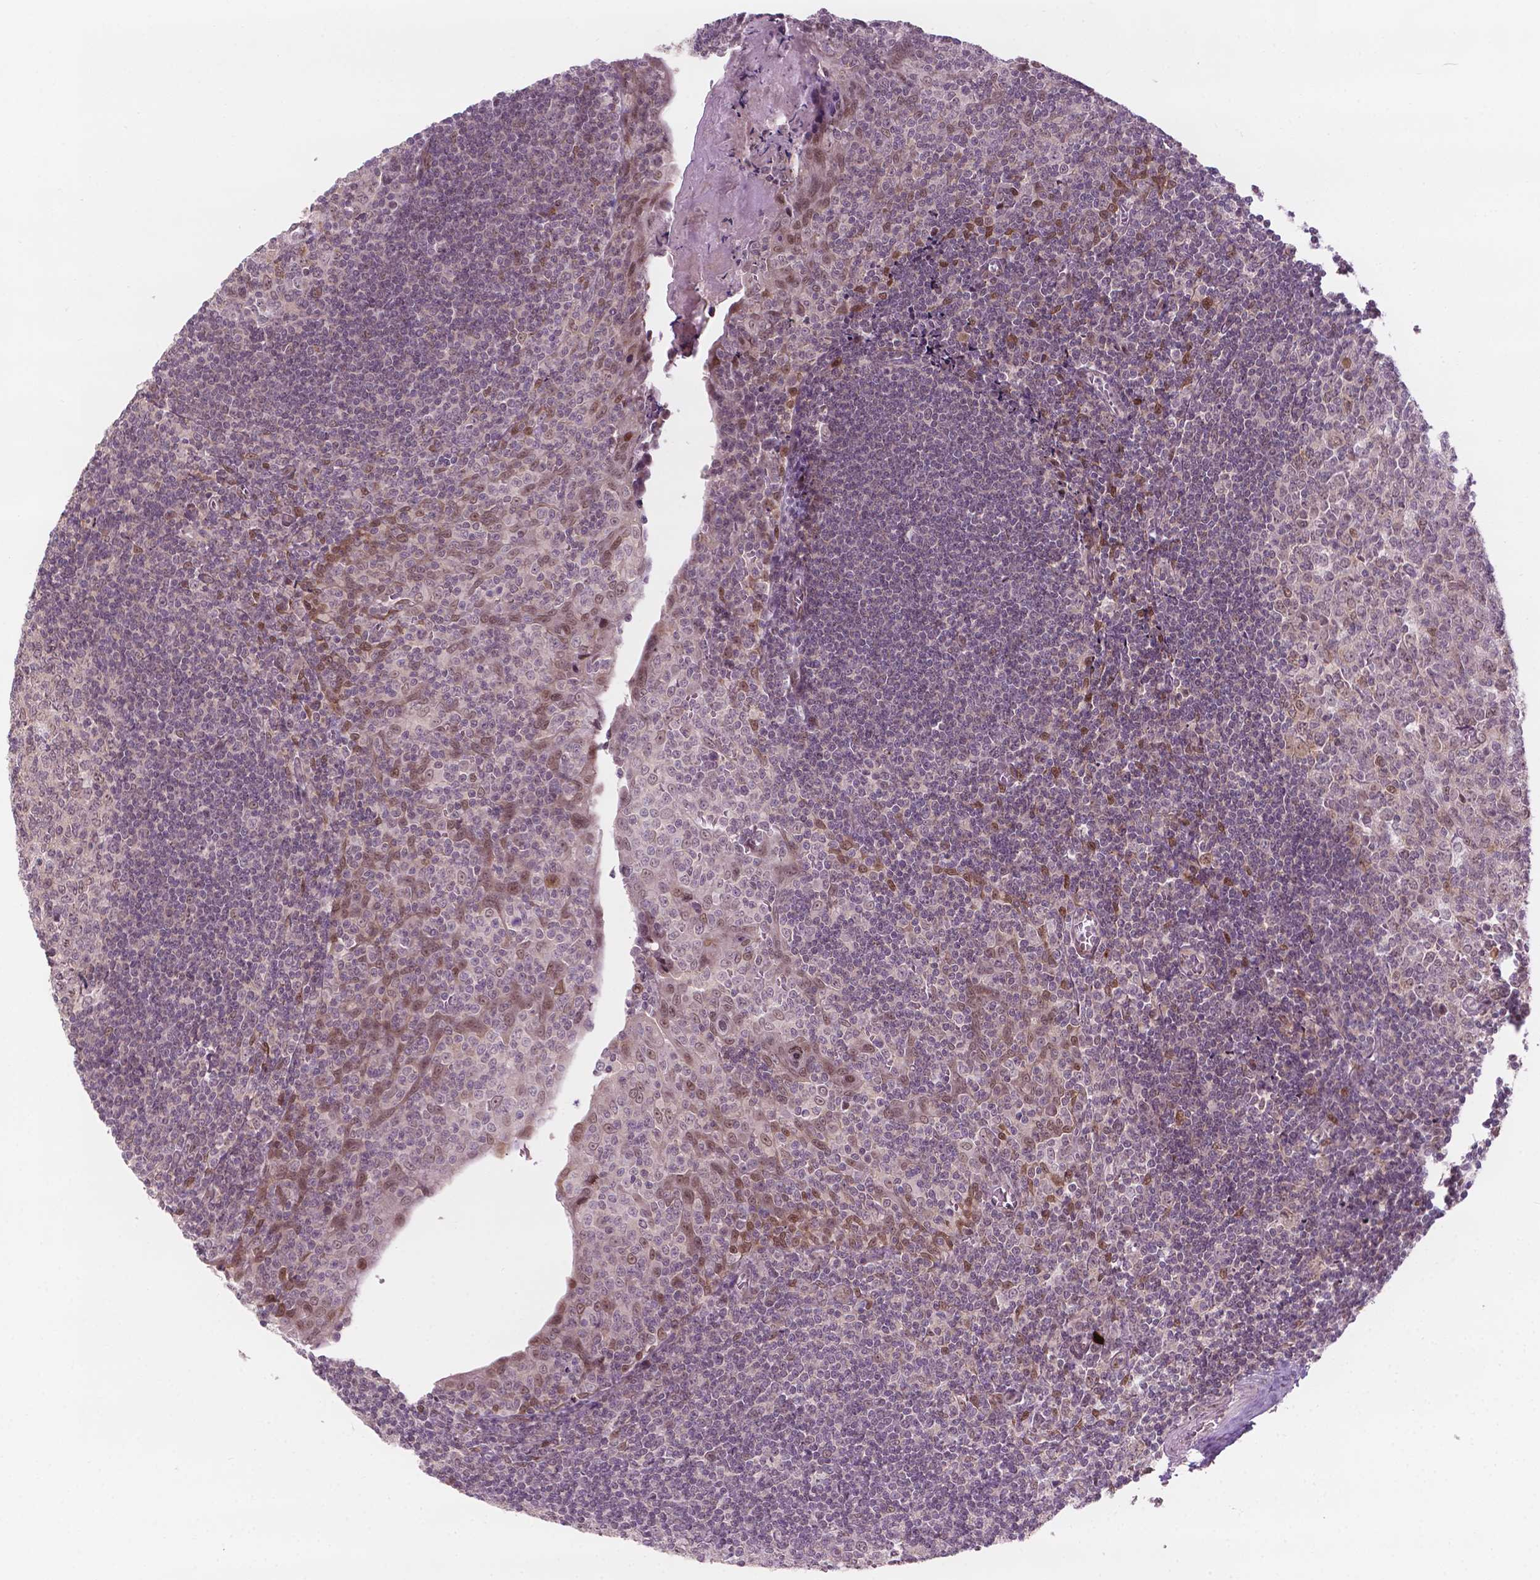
{"staining": {"intensity": "moderate", "quantity": "<25%", "location": "nuclear"}, "tissue": "tonsil", "cell_type": "Germinal center cells", "image_type": "normal", "snomed": [{"axis": "morphology", "description": "Normal tissue, NOS"}, {"axis": "morphology", "description": "Inflammation, NOS"}, {"axis": "topography", "description": "Tonsil"}], "caption": "High-power microscopy captured an immunohistochemistry histopathology image of normal tonsil, revealing moderate nuclear expression in approximately <25% of germinal center cells.", "gene": "NFAT5", "patient": {"sex": "female", "age": 31}}